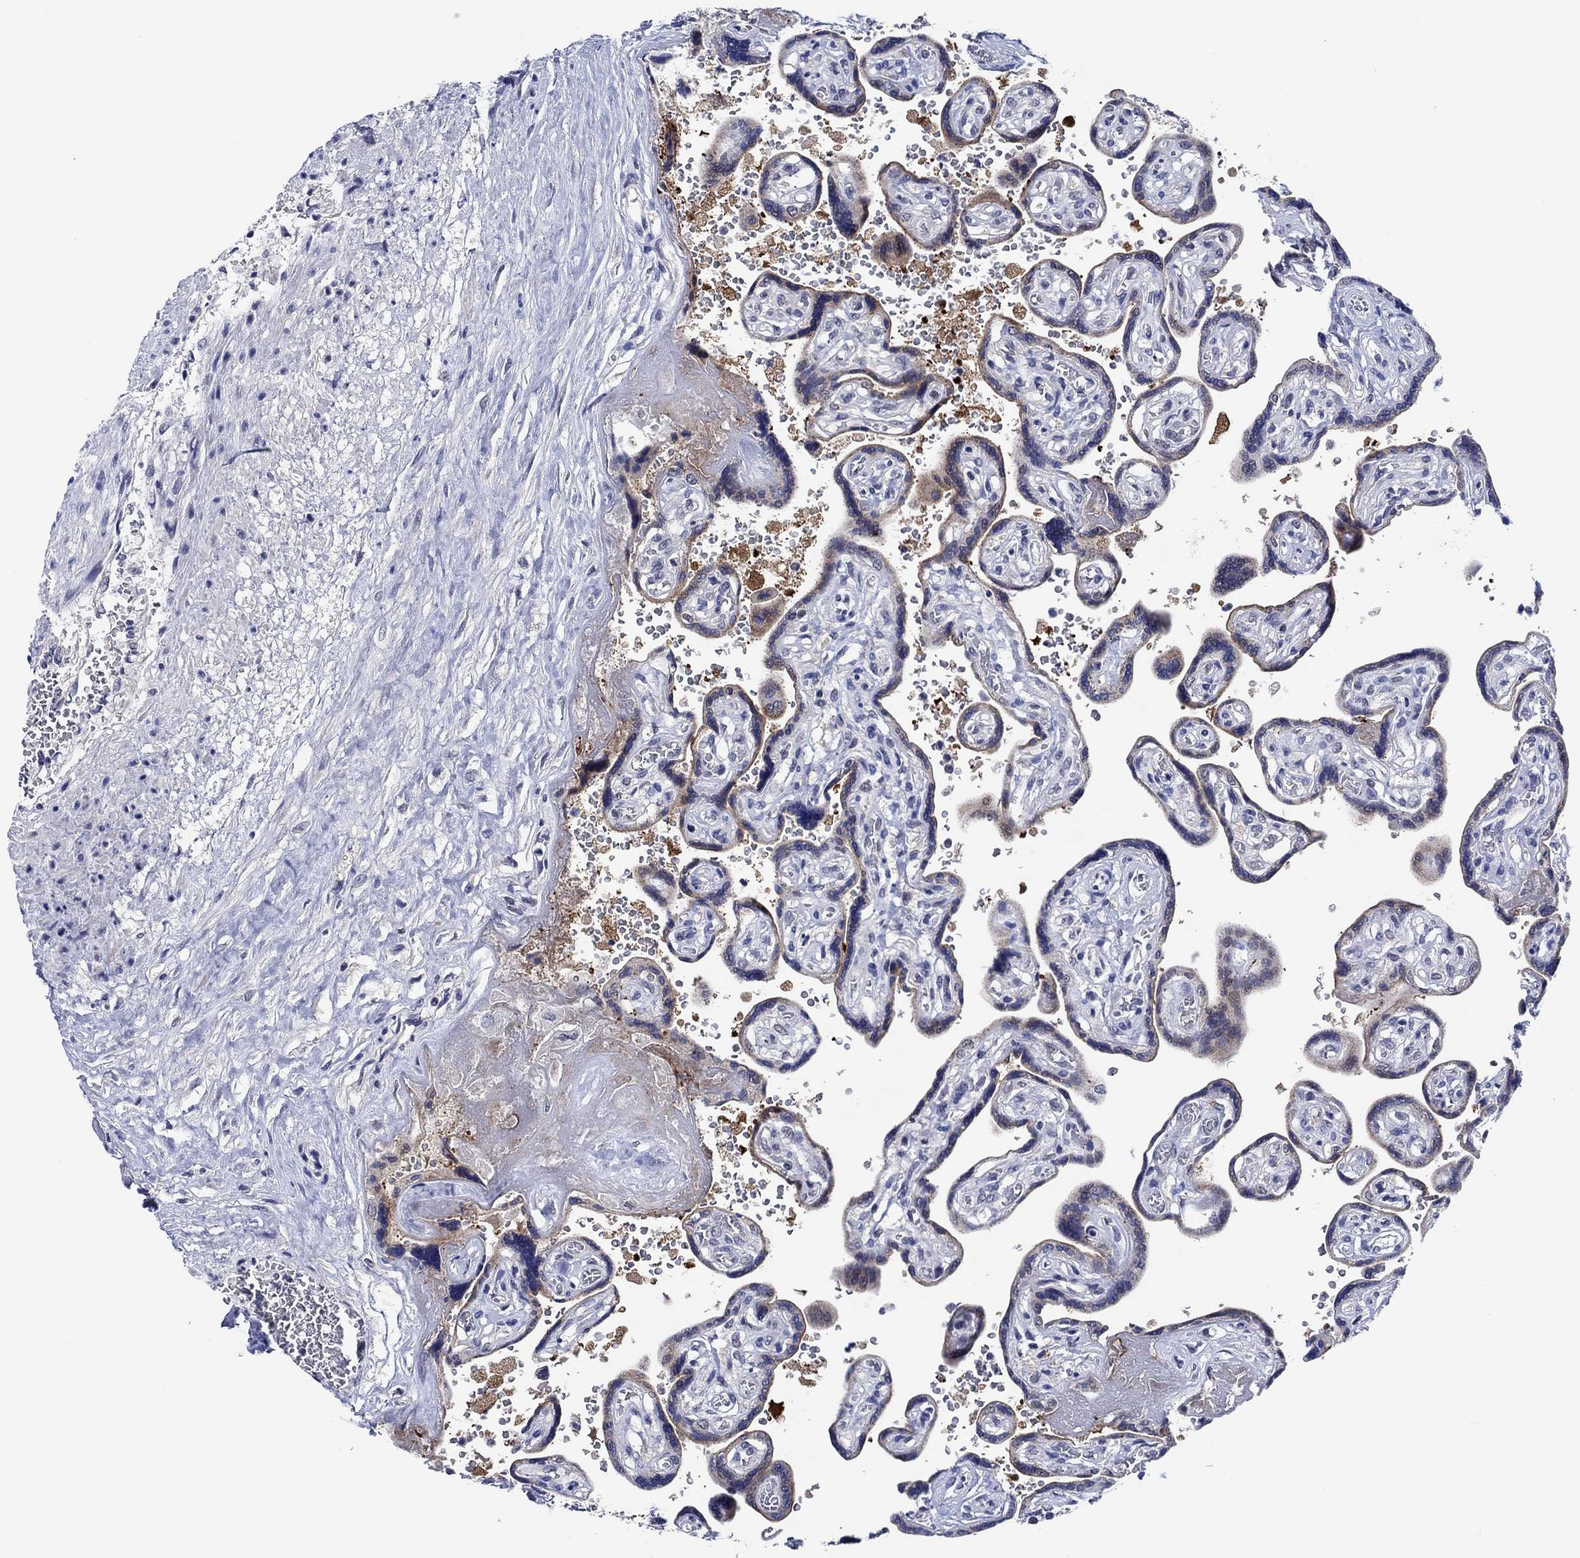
{"staining": {"intensity": "weak", "quantity": "<25%", "location": "cytoplasmic/membranous"}, "tissue": "placenta", "cell_type": "Decidual cells", "image_type": "normal", "snomed": [{"axis": "morphology", "description": "Normal tissue, NOS"}, {"axis": "topography", "description": "Placenta"}], "caption": "Protein analysis of unremarkable placenta exhibits no significant expression in decidual cells.", "gene": "PRRT3", "patient": {"sex": "female", "age": 32}}